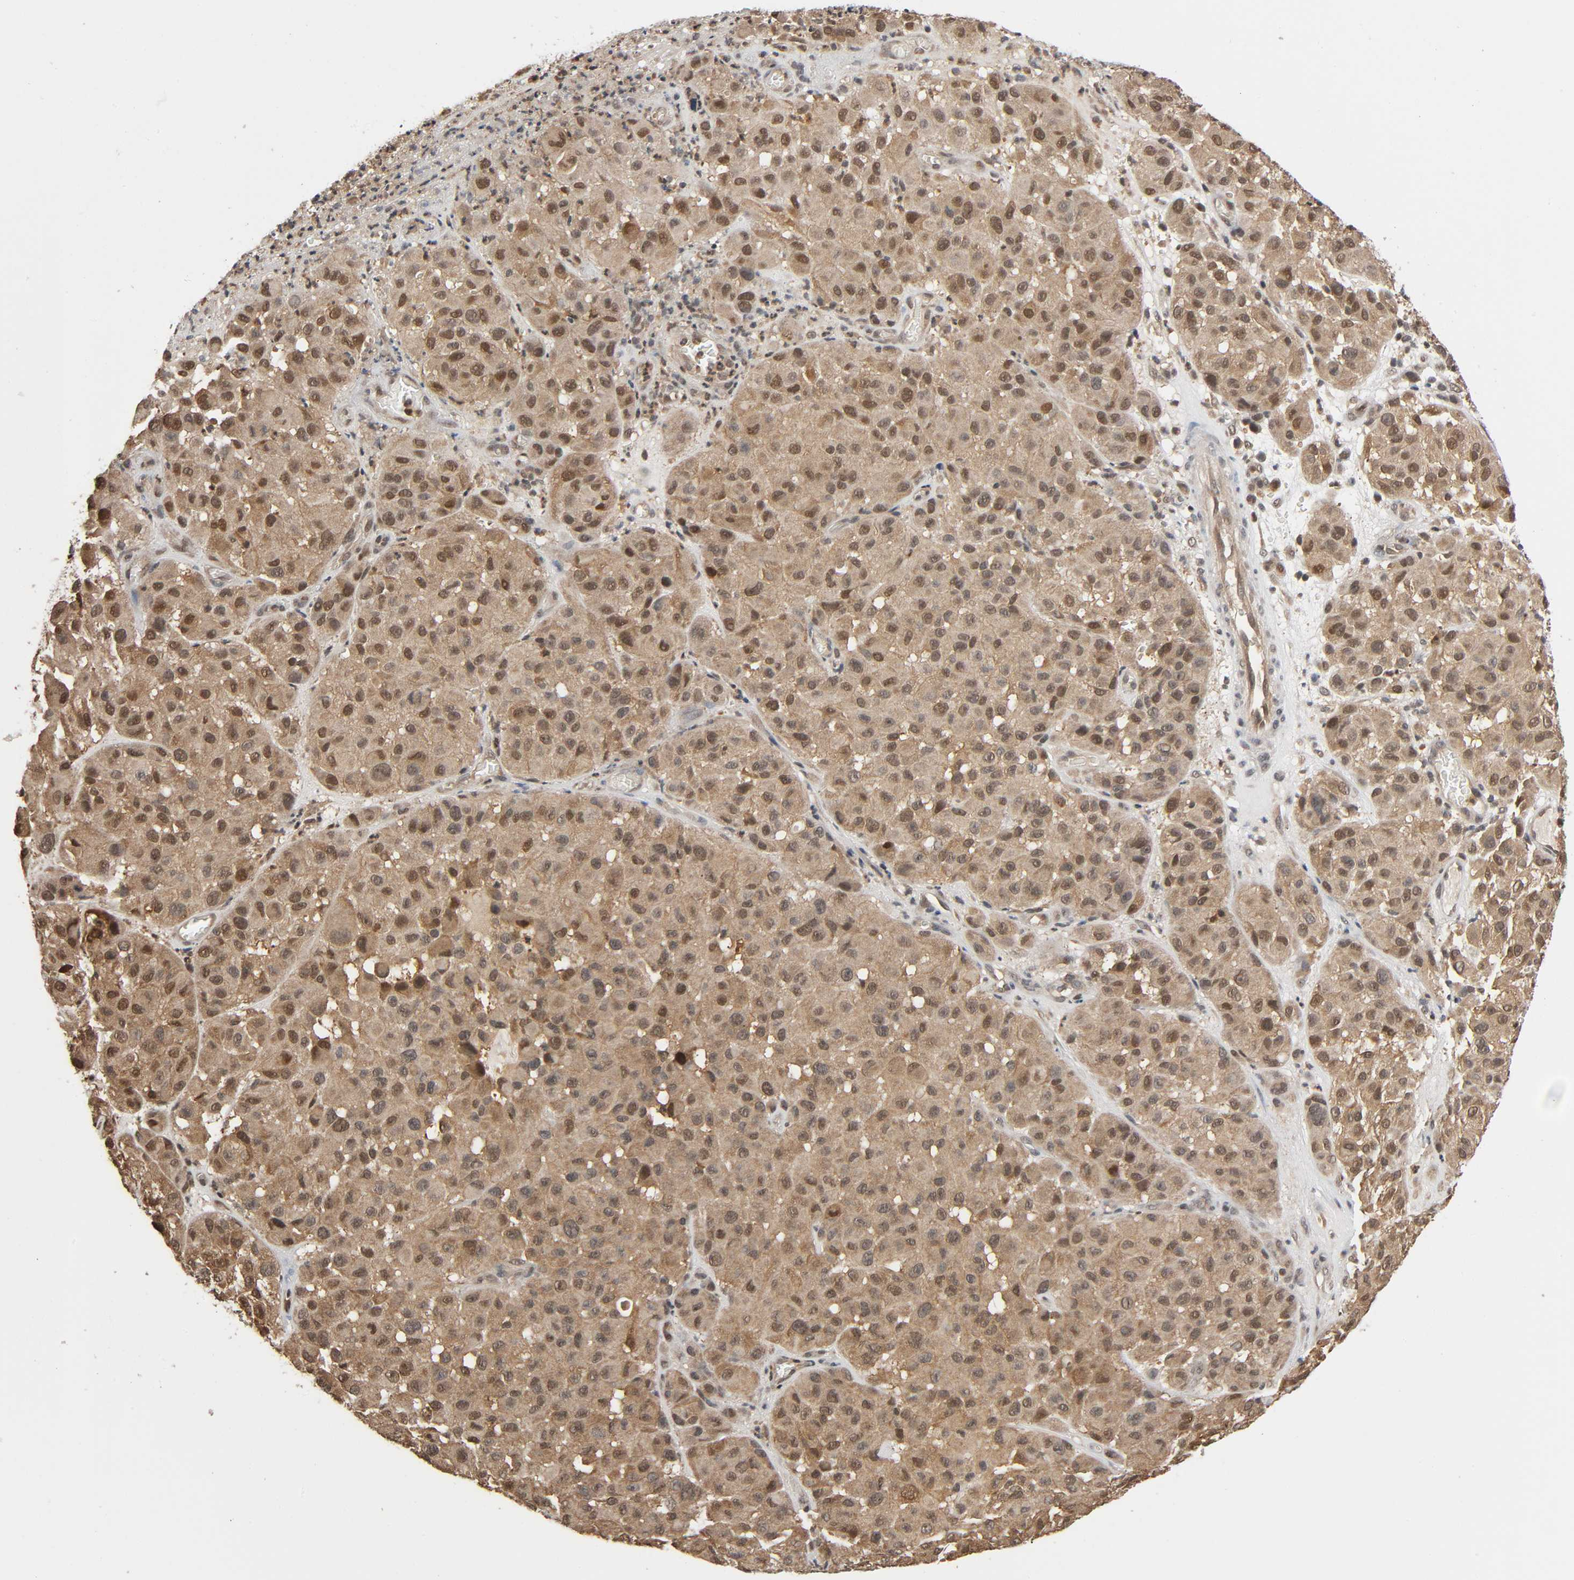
{"staining": {"intensity": "moderate", "quantity": "25%-75%", "location": "cytoplasmic/membranous,nuclear"}, "tissue": "melanoma", "cell_type": "Tumor cells", "image_type": "cancer", "snomed": [{"axis": "morphology", "description": "Malignant melanoma, NOS"}, {"axis": "topography", "description": "Skin"}], "caption": "Melanoma tissue displays moderate cytoplasmic/membranous and nuclear staining in about 25%-75% of tumor cells, visualized by immunohistochemistry.", "gene": "NEDD8", "patient": {"sex": "female", "age": 21}}